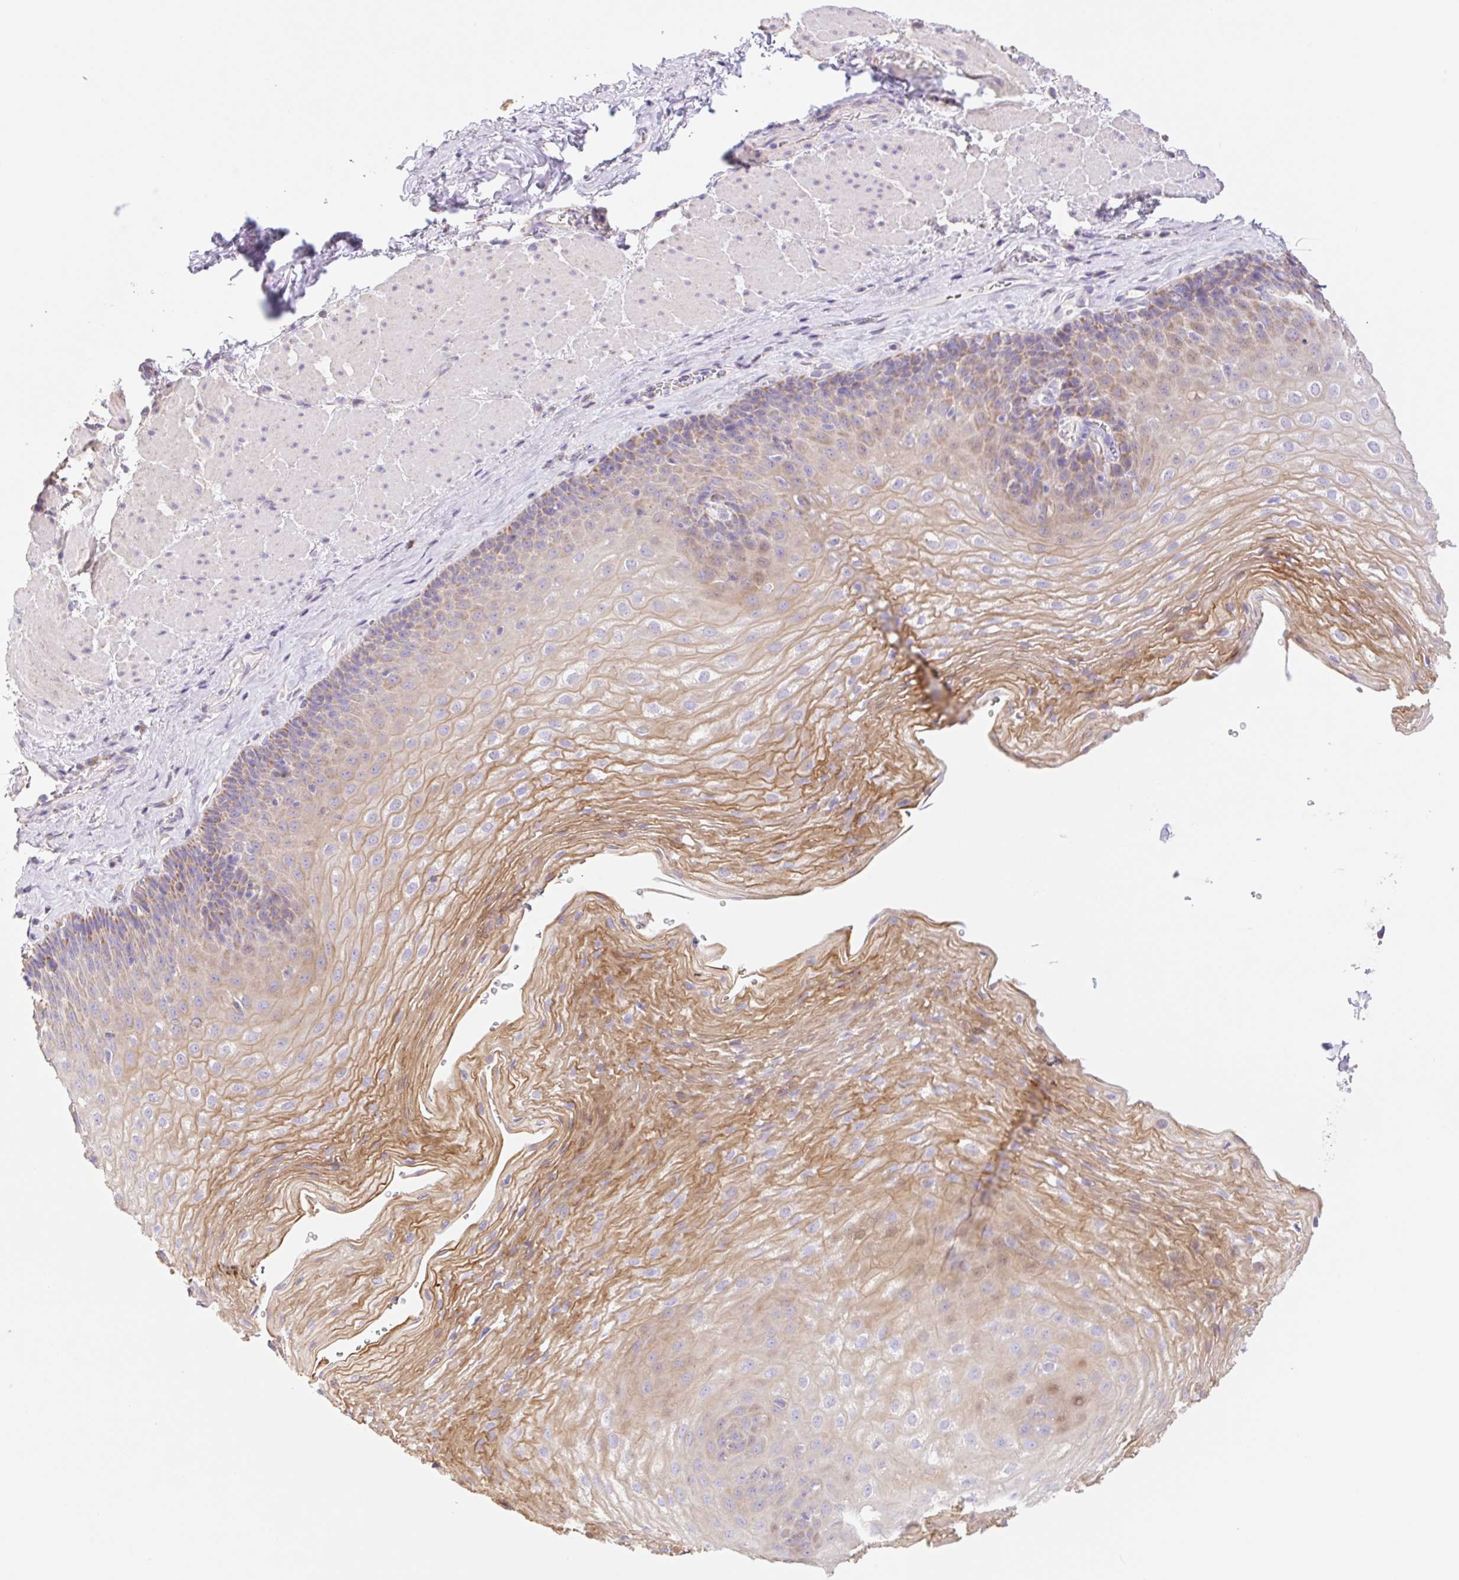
{"staining": {"intensity": "moderate", "quantity": "25%-75%", "location": "cytoplasmic/membranous"}, "tissue": "esophagus", "cell_type": "Squamous epithelial cells", "image_type": "normal", "snomed": [{"axis": "morphology", "description": "Normal tissue, NOS"}, {"axis": "topography", "description": "Esophagus"}], "caption": "Immunohistochemical staining of benign esophagus shows medium levels of moderate cytoplasmic/membranous positivity in approximately 25%-75% of squamous epithelial cells.", "gene": "COPZ2", "patient": {"sex": "female", "age": 66}}